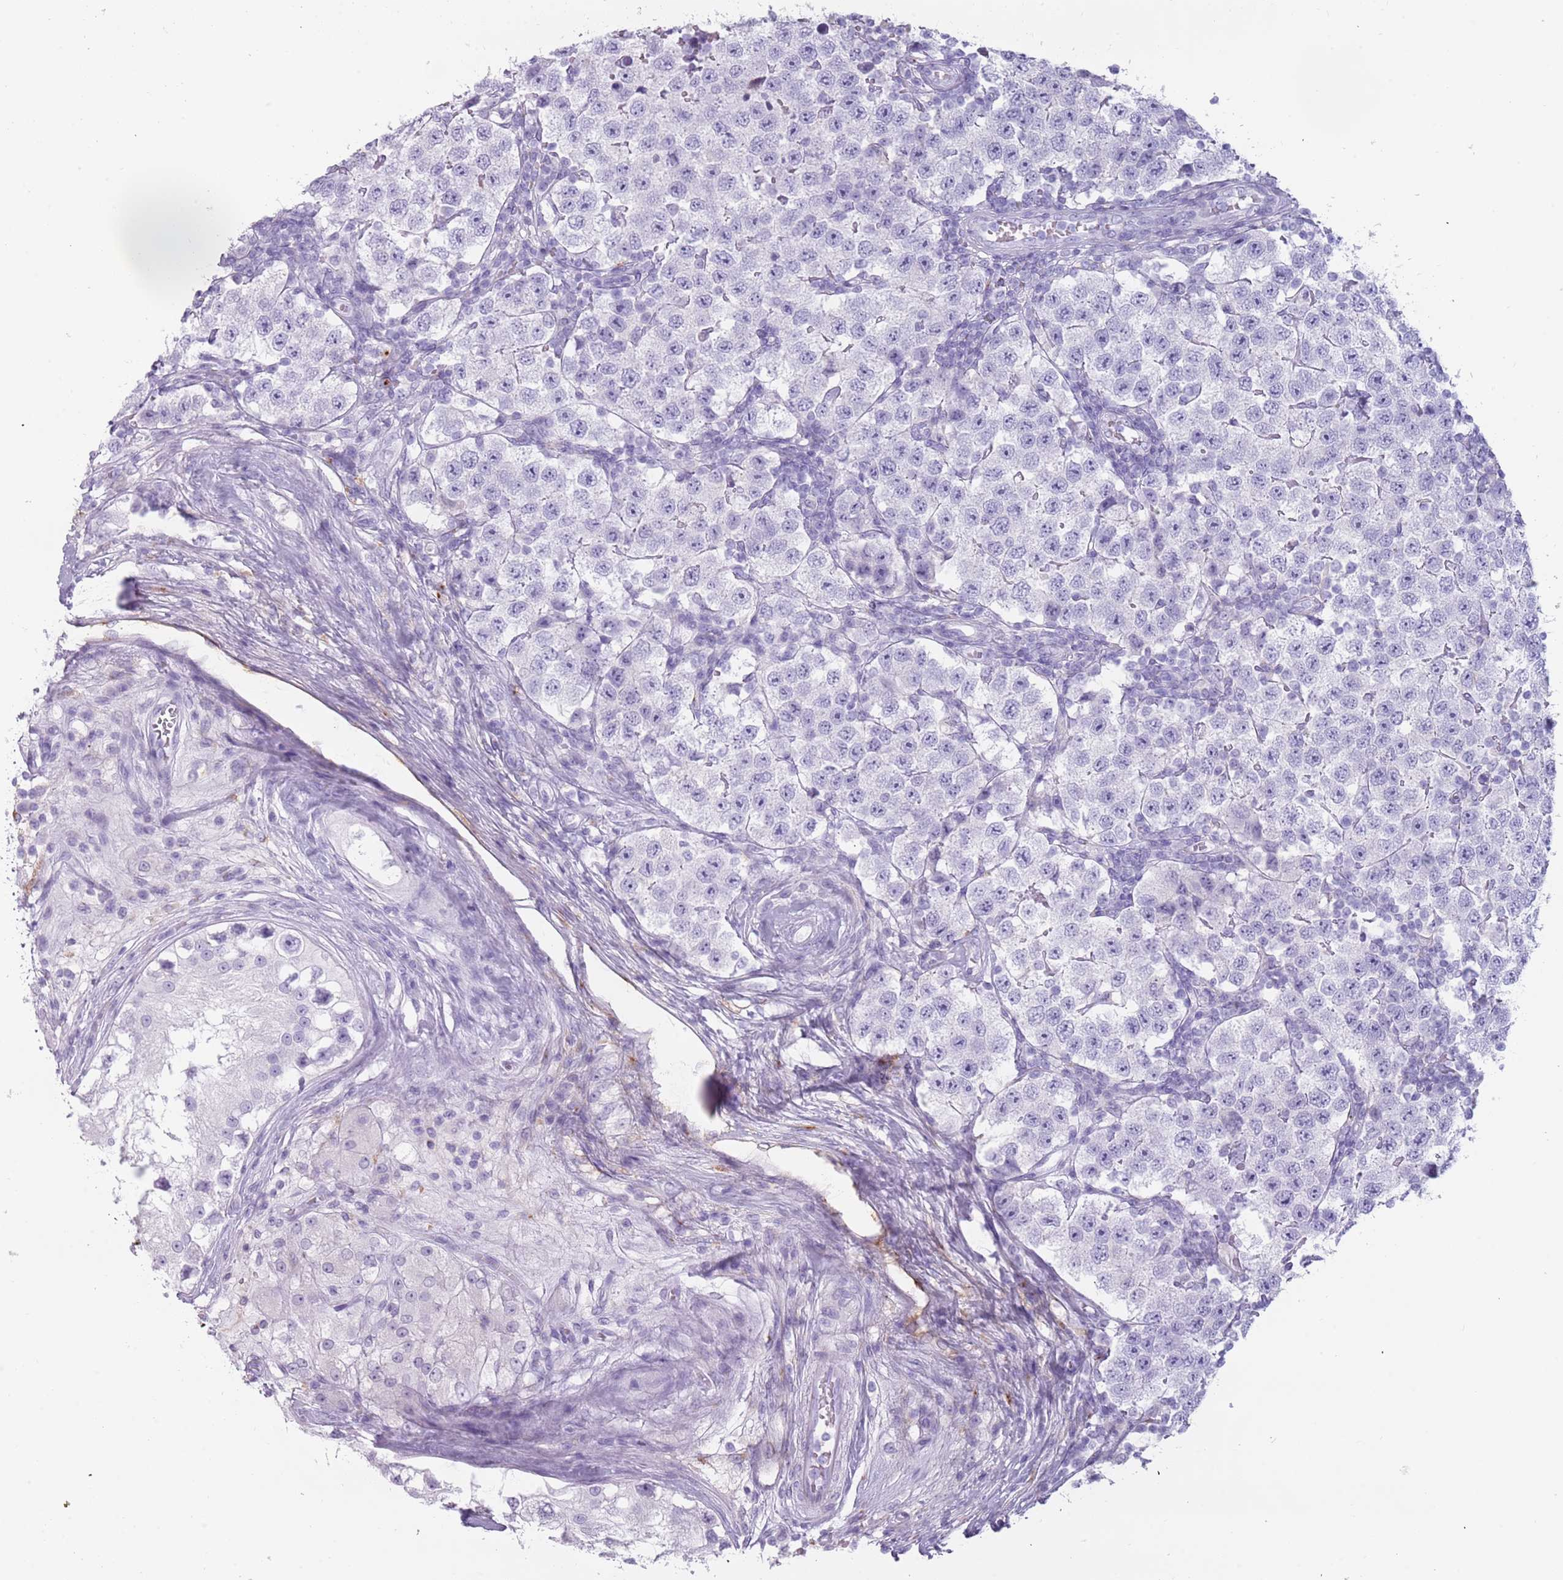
{"staining": {"intensity": "negative", "quantity": "none", "location": "none"}, "tissue": "testis cancer", "cell_type": "Tumor cells", "image_type": "cancer", "snomed": [{"axis": "morphology", "description": "Seminoma, NOS"}, {"axis": "topography", "description": "Testis"}], "caption": "Seminoma (testis) was stained to show a protein in brown. There is no significant expression in tumor cells. The staining was performed using DAB to visualize the protein expression in brown, while the nuclei were stained in blue with hematoxylin (Magnification: 20x).", "gene": "COLEC12", "patient": {"sex": "male", "age": 34}}